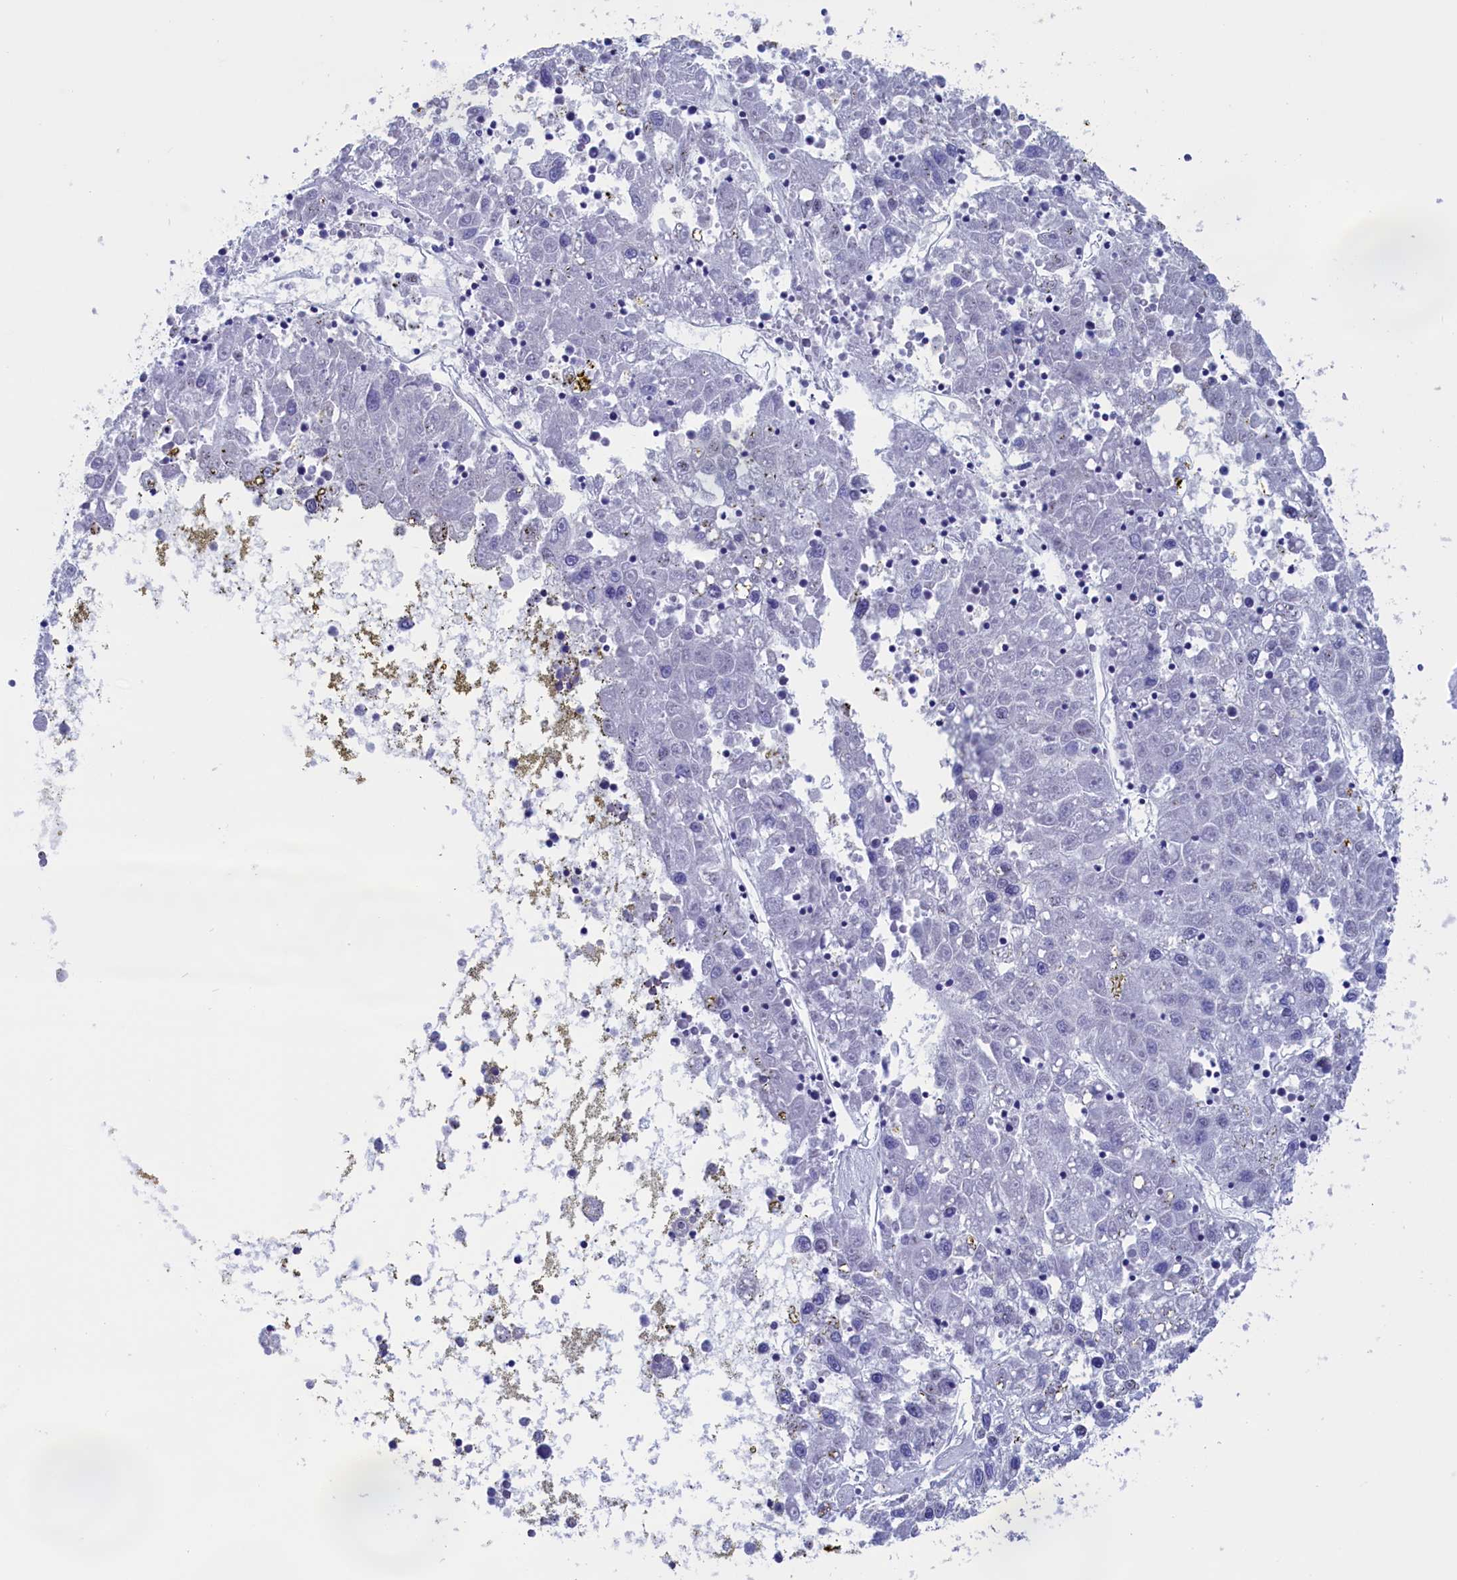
{"staining": {"intensity": "negative", "quantity": "none", "location": "none"}, "tissue": "liver cancer", "cell_type": "Tumor cells", "image_type": "cancer", "snomed": [{"axis": "morphology", "description": "Carcinoma, Hepatocellular, NOS"}, {"axis": "topography", "description": "Liver"}], "caption": "This is an IHC image of human liver hepatocellular carcinoma. There is no staining in tumor cells.", "gene": "VPS35L", "patient": {"sex": "male", "age": 49}}